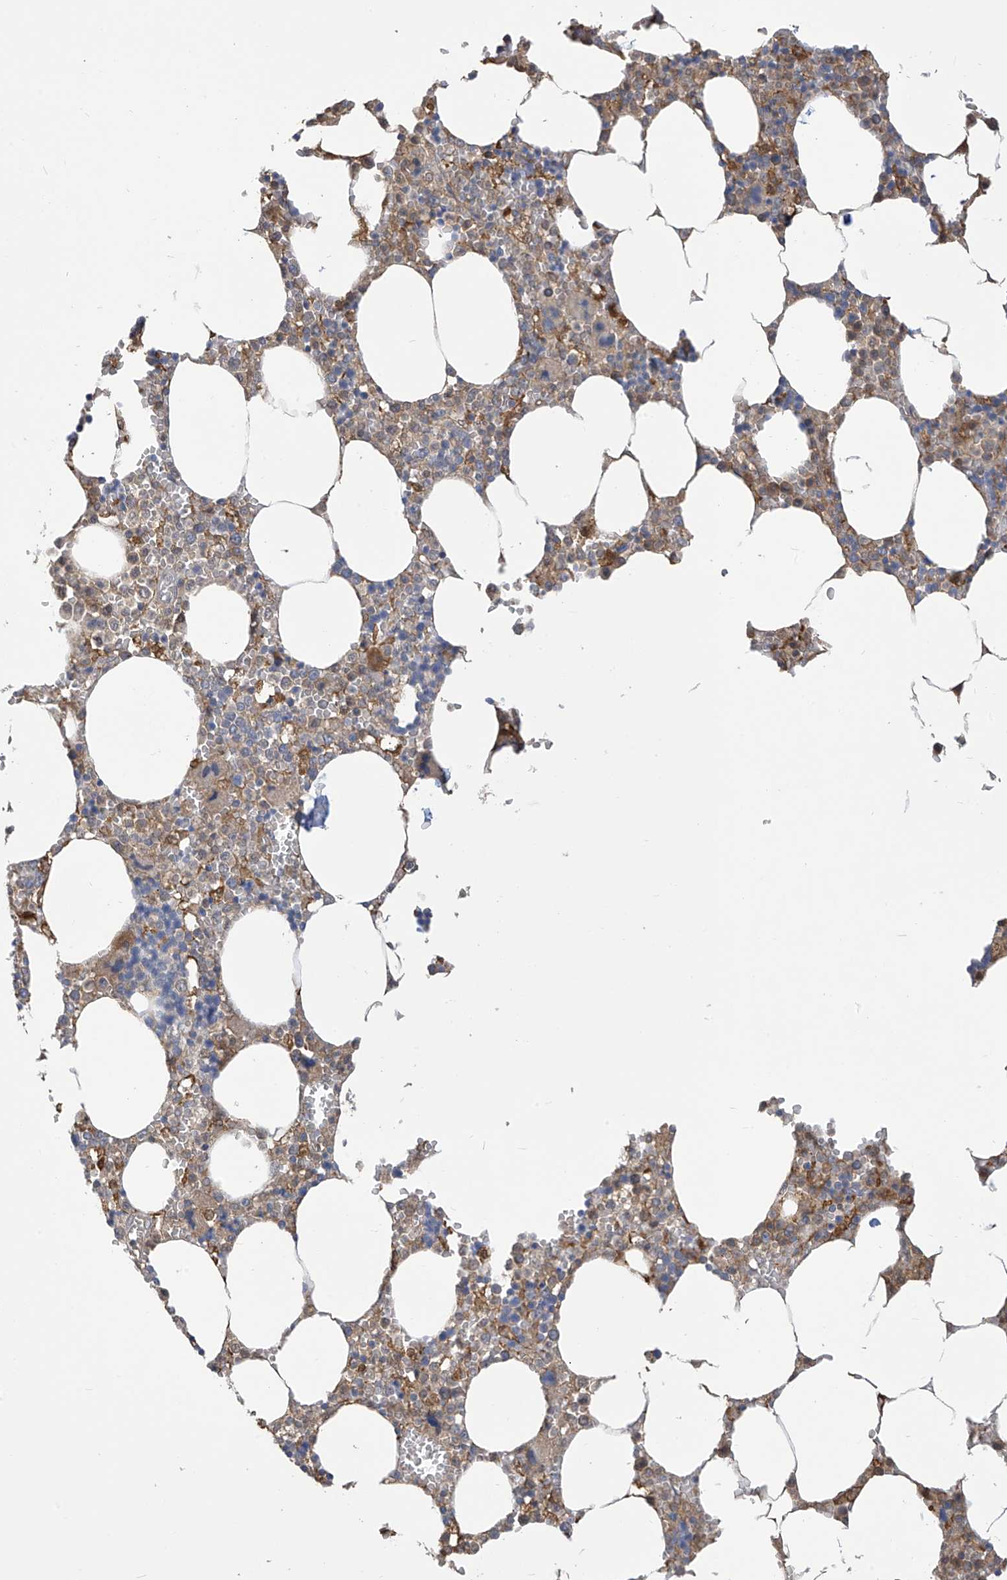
{"staining": {"intensity": "moderate", "quantity": "<25%", "location": "cytoplasmic/membranous"}, "tissue": "bone marrow", "cell_type": "Hematopoietic cells", "image_type": "normal", "snomed": [{"axis": "morphology", "description": "Normal tissue, NOS"}, {"axis": "topography", "description": "Bone marrow"}], "caption": "Normal bone marrow demonstrates moderate cytoplasmic/membranous staining in approximately <25% of hematopoietic cells (IHC, brightfield microscopy, high magnification)..", "gene": "IDH1", "patient": {"sex": "male", "age": 70}}